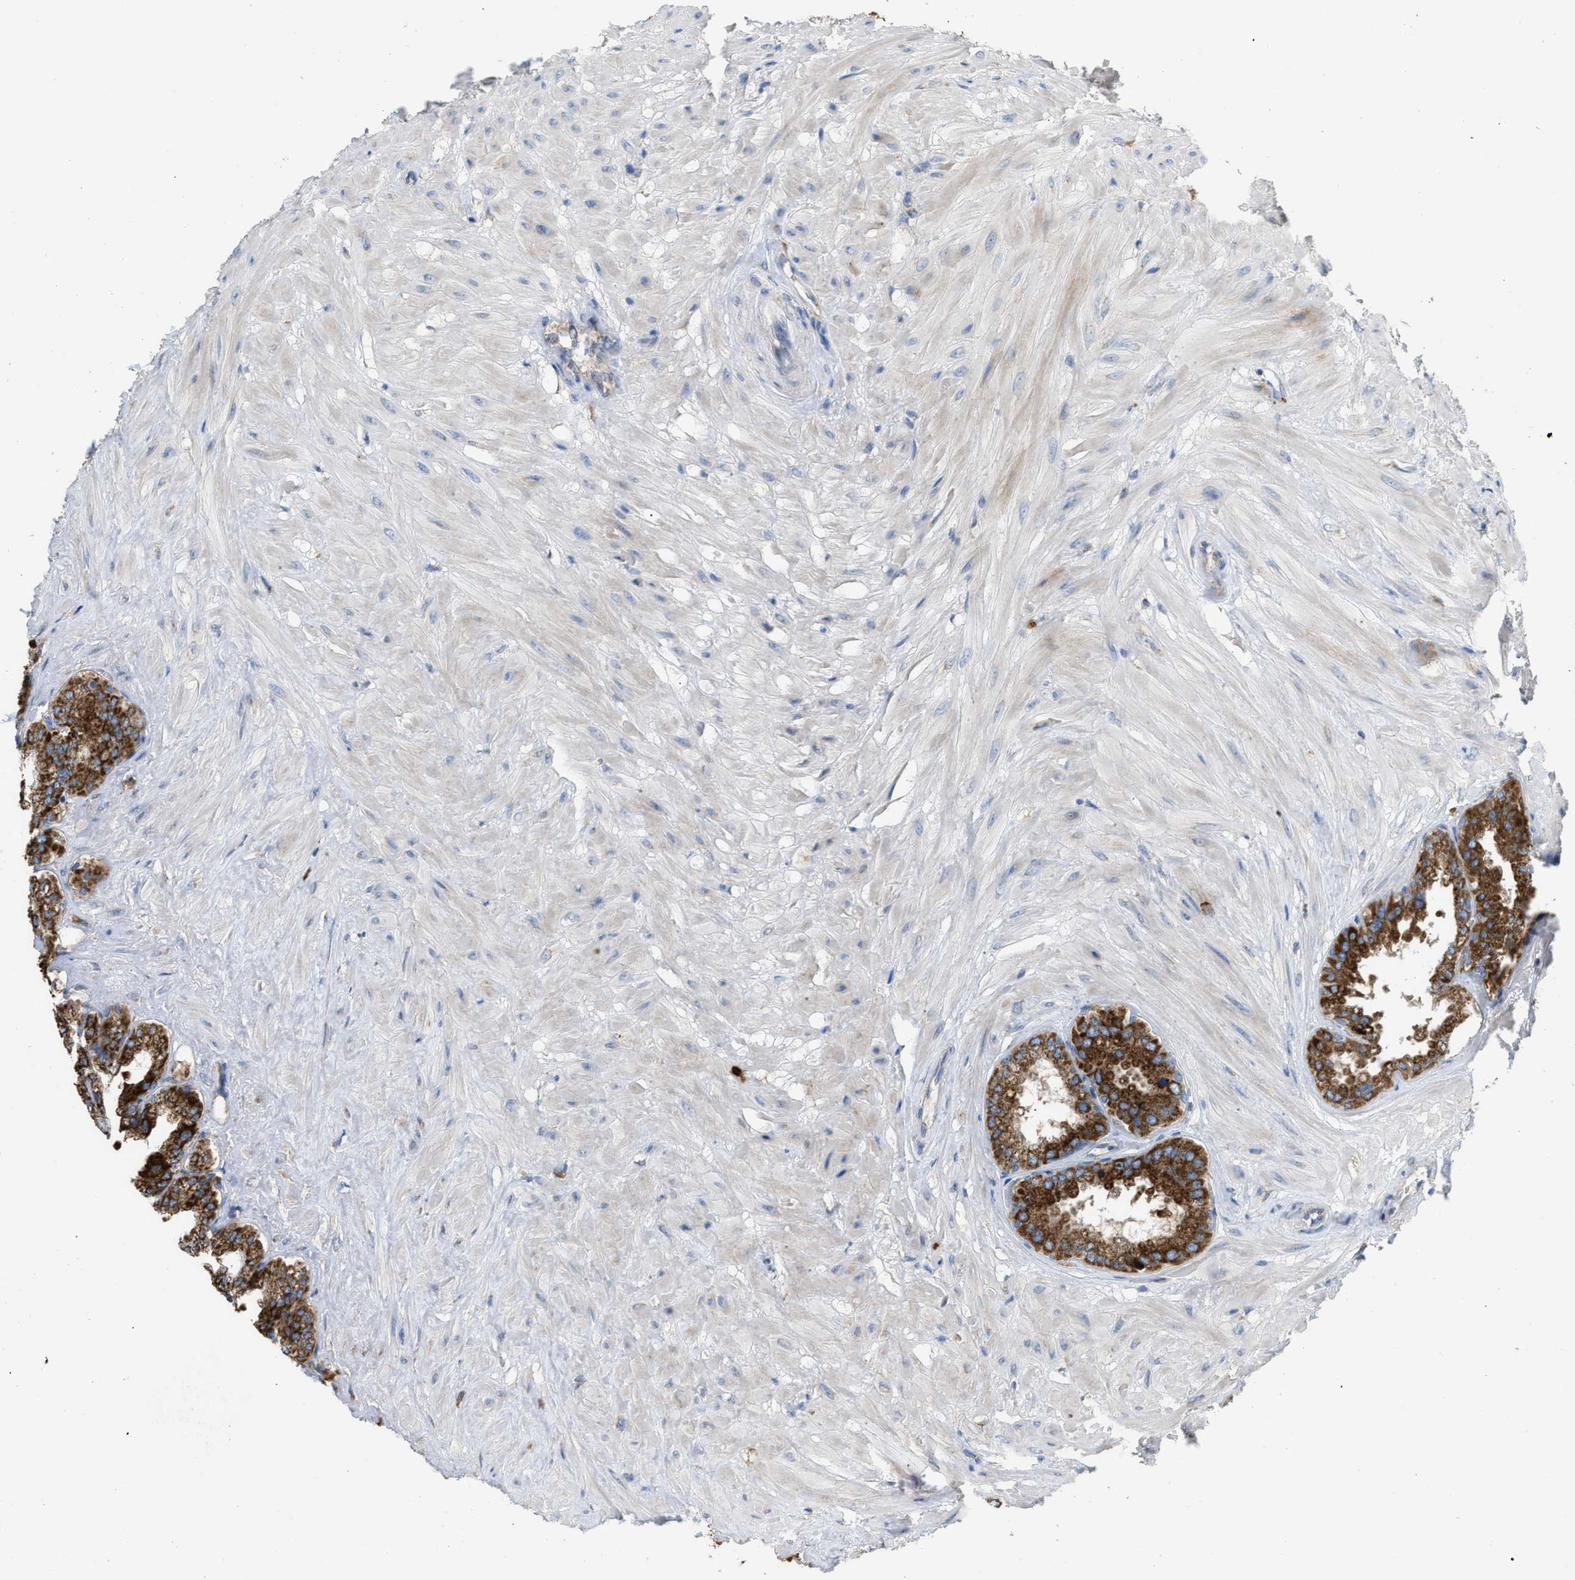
{"staining": {"intensity": "strong", "quantity": ">75%", "location": "cytoplasmic/membranous"}, "tissue": "seminal vesicle", "cell_type": "Glandular cells", "image_type": "normal", "snomed": [{"axis": "morphology", "description": "Normal tissue, NOS"}, {"axis": "topography", "description": "Seminal veicle"}], "caption": "A brown stain highlights strong cytoplasmic/membranous positivity of a protein in glandular cells of unremarkable seminal vesicle.", "gene": "AK2", "patient": {"sex": "male", "age": 46}}